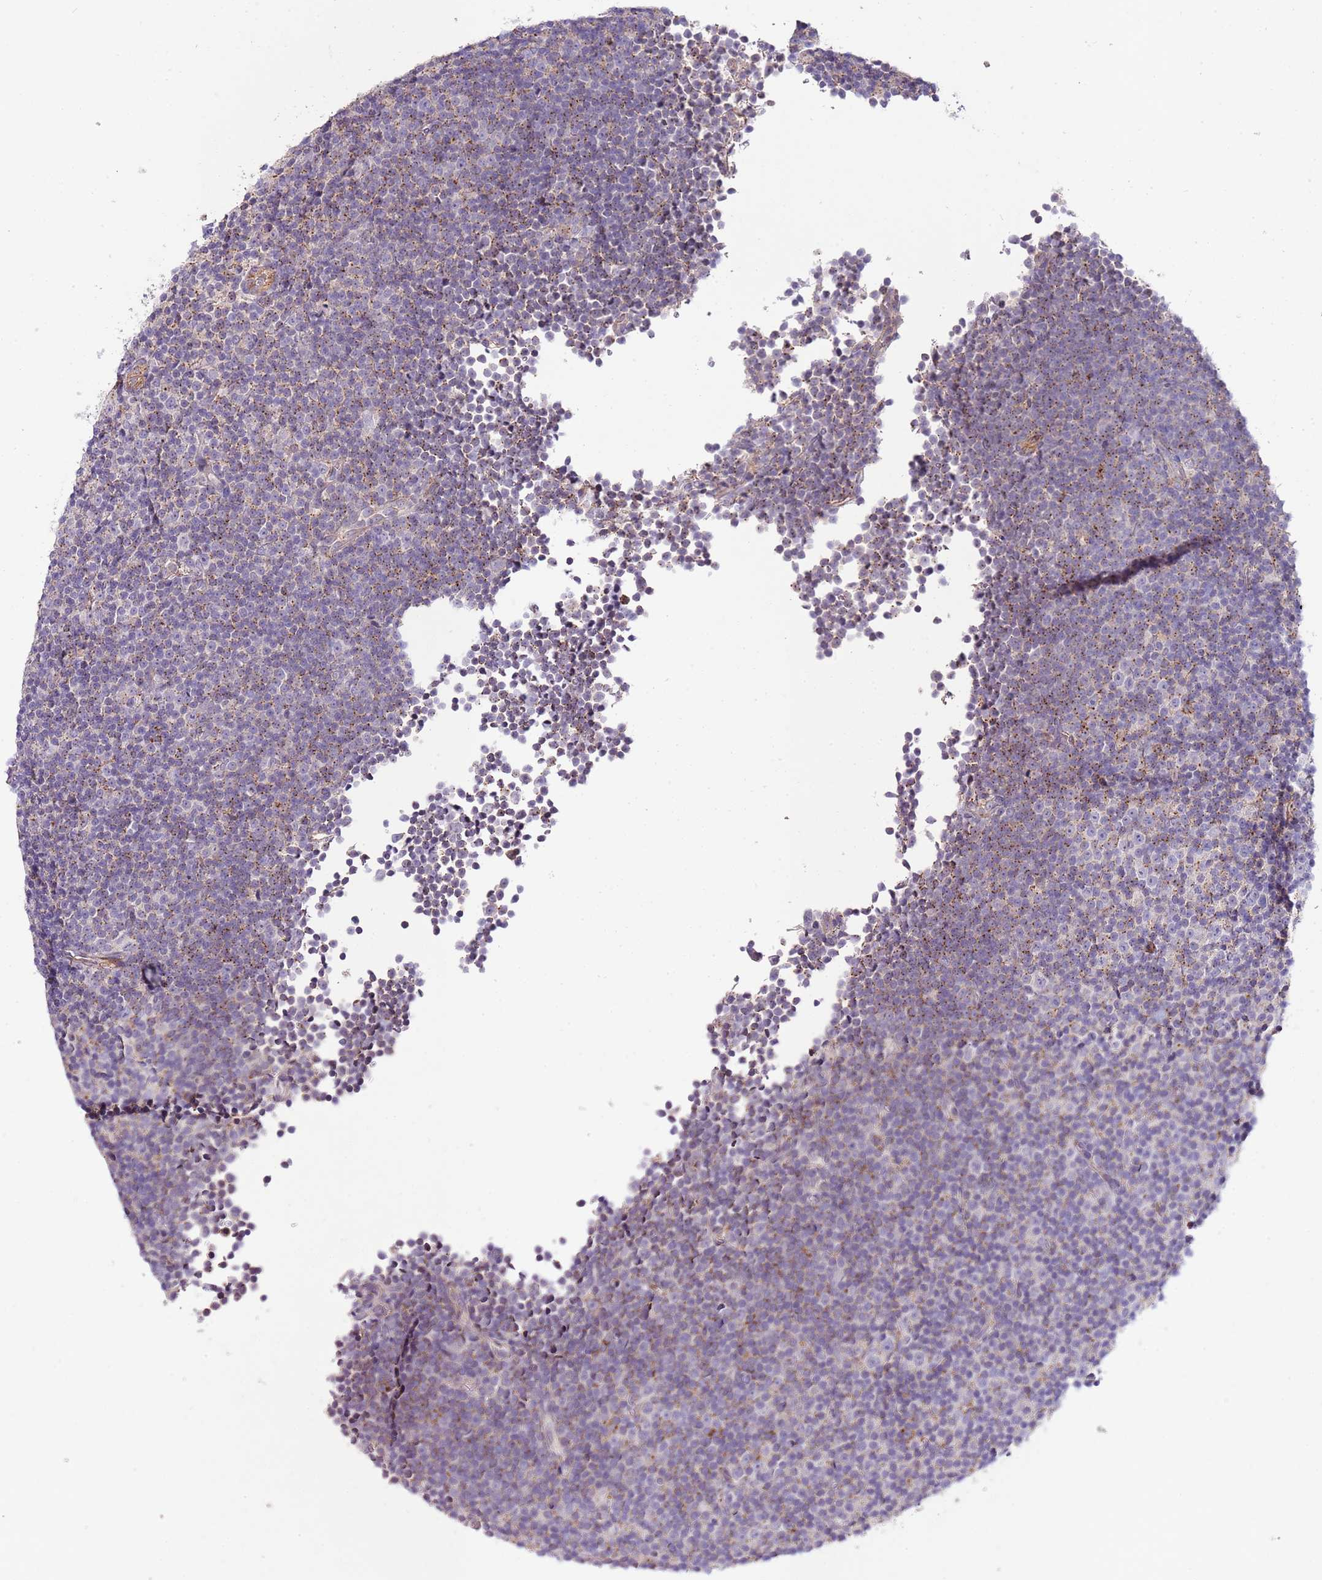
{"staining": {"intensity": "weak", "quantity": "25%-75%", "location": "cytoplasmic/membranous"}, "tissue": "lymphoma", "cell_type": "Tumor cells", "image_type": "cancer", "snomed": [{"axis": "morphology", "description": "Malignant lymphoma, non-Hodgkin's type, Low grade"}, {"axis": "topography", "description": "Lymph node"}], "caption": "Human lymphoma stained for a protein (brown) exhibits weak cytoplasmic/membranous positive positivity in about 25%-75% of tumor cells.", "gene": "ABHD17A", "patient": {"sex": "female", "age": 67}}